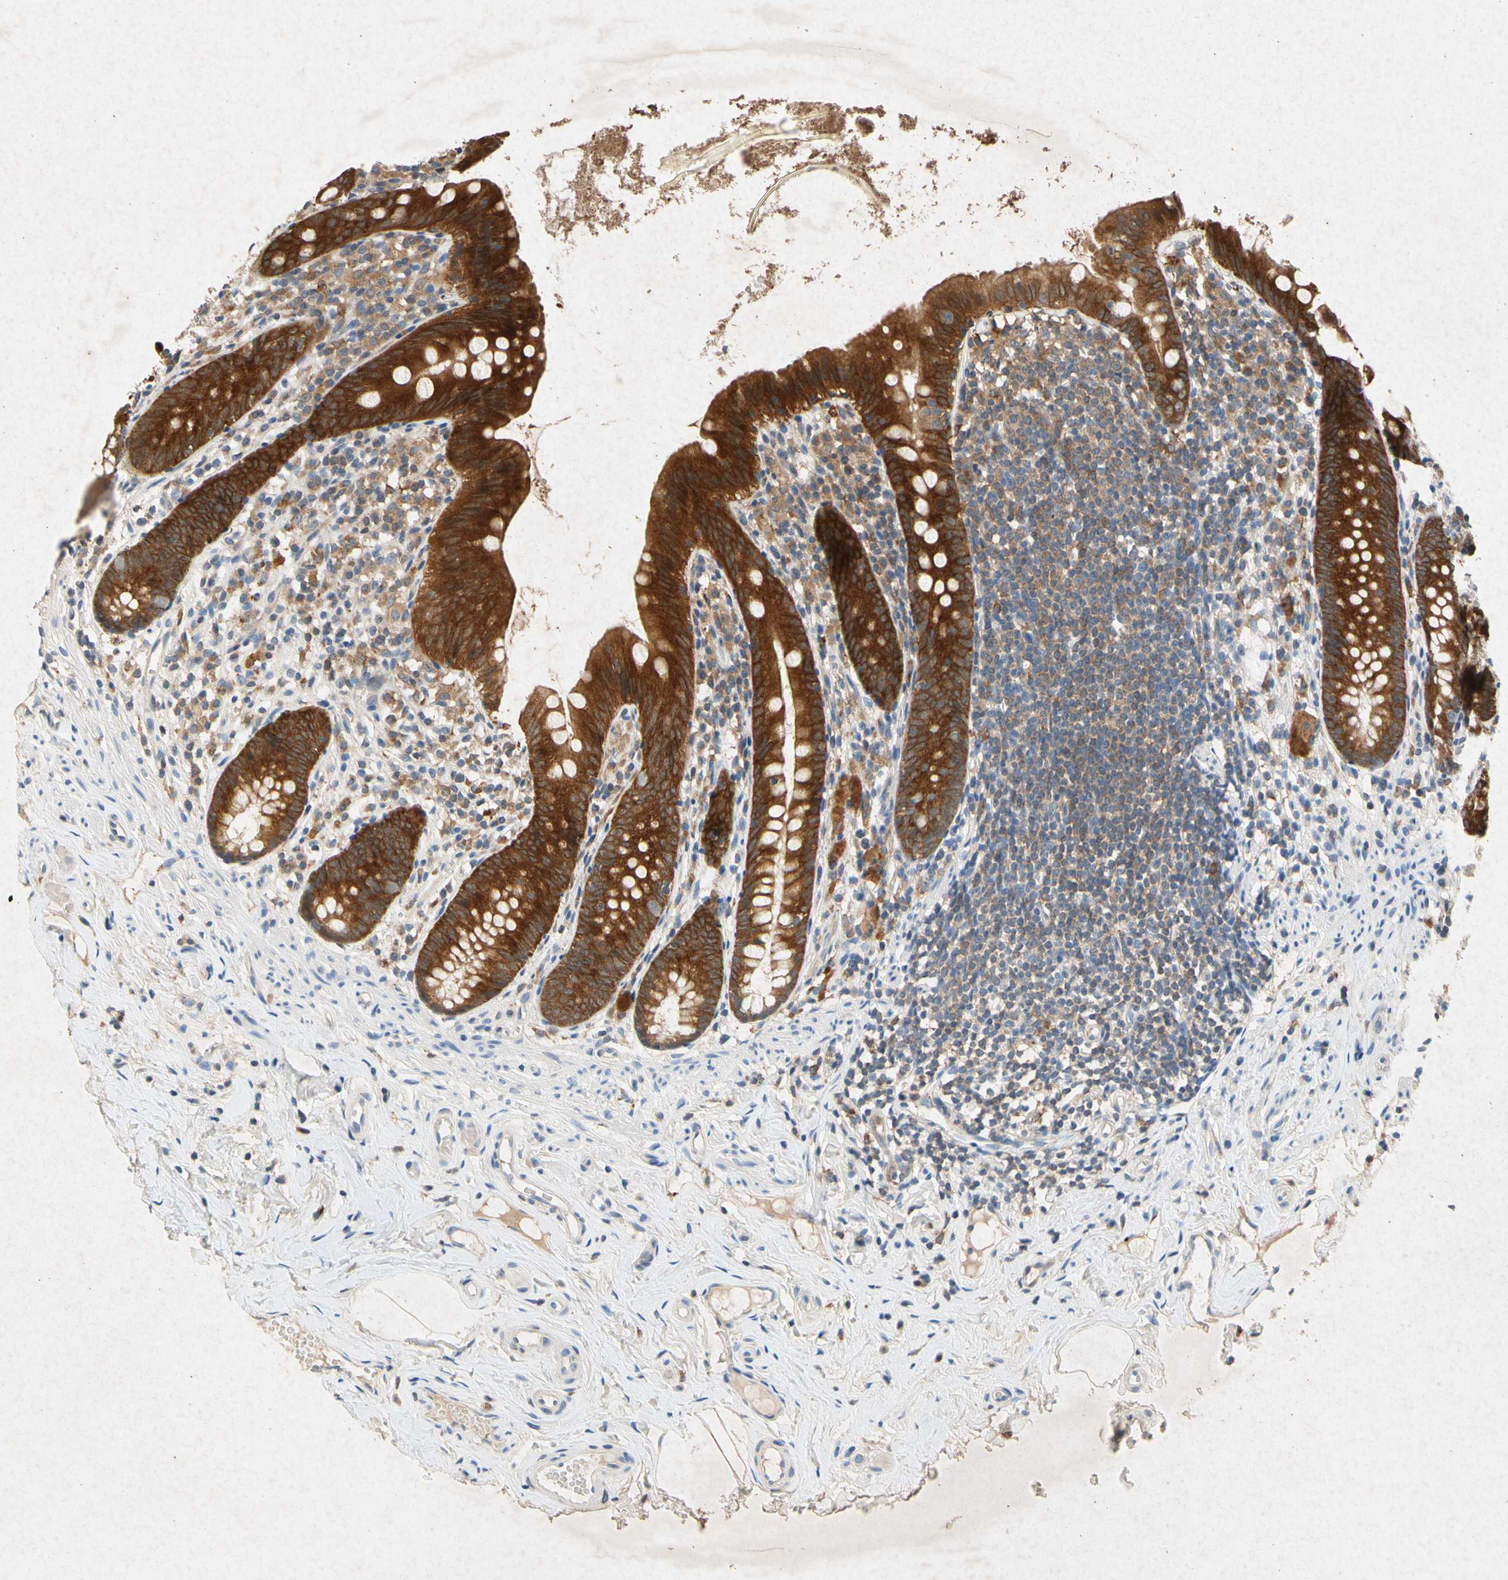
{"staining": {"intensity": "strong", "quantity": ">75%", "location": "cytoplasmic/membranous"}, "tissue": "appendix", "cell_type": "Glandular cells", "image_type": "normal", "snomed": [{"axis": "morphology", "description": "Normal tissue, NOS"}, {"axis": "topography", "description": "Appendix"}], "caption": "Appendix was stained to show a protein in brown. There is high levels of strong cytoplasmic/membranous staining in about >75% of glandular cells. Immunohistochemistry stains the protein in brown and the nuclei are stained blue.", "gene": "RPS6KA1", "patient": {"sex": "male", "age": 52}}